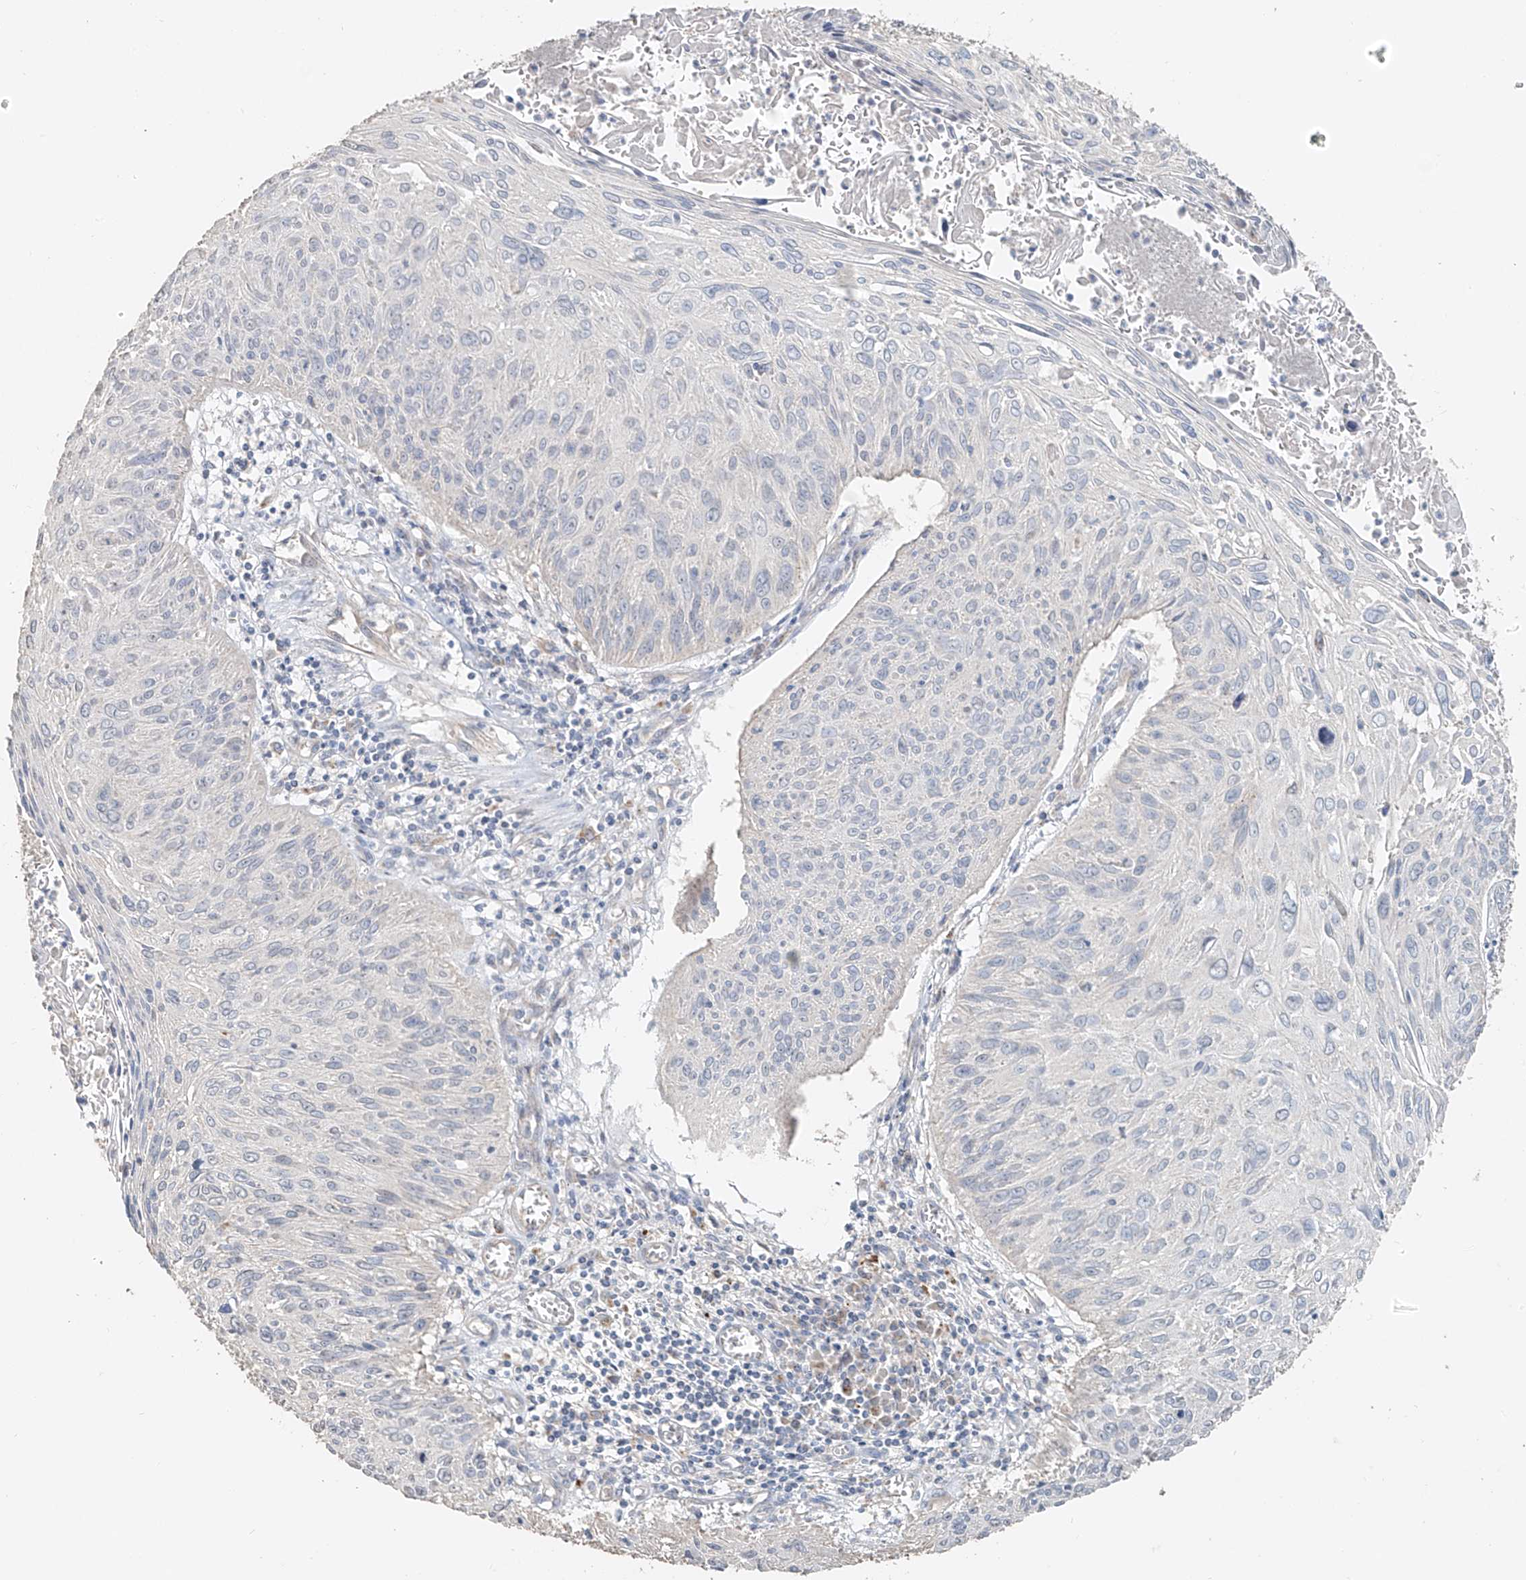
{"staining": {"intensity": "negative", "quantity": "none", "location": "none"}, "tissue": "cervical cancer", "cell_type": "Tumor cells", "image_type": "cancer", "snomed": [{"axis": "morphology", "description": "Squamous cell carcinoma, NOS"}, {"axis": "topography", "description": "Cervix"}], "caption": "Human squamous cell carcinoma (cervical) stained for a protein using immunohistochemistry shows no staining in tumor cells.", "gene": "TRIM47", "patient": {"sex": "female", "age": 51}}